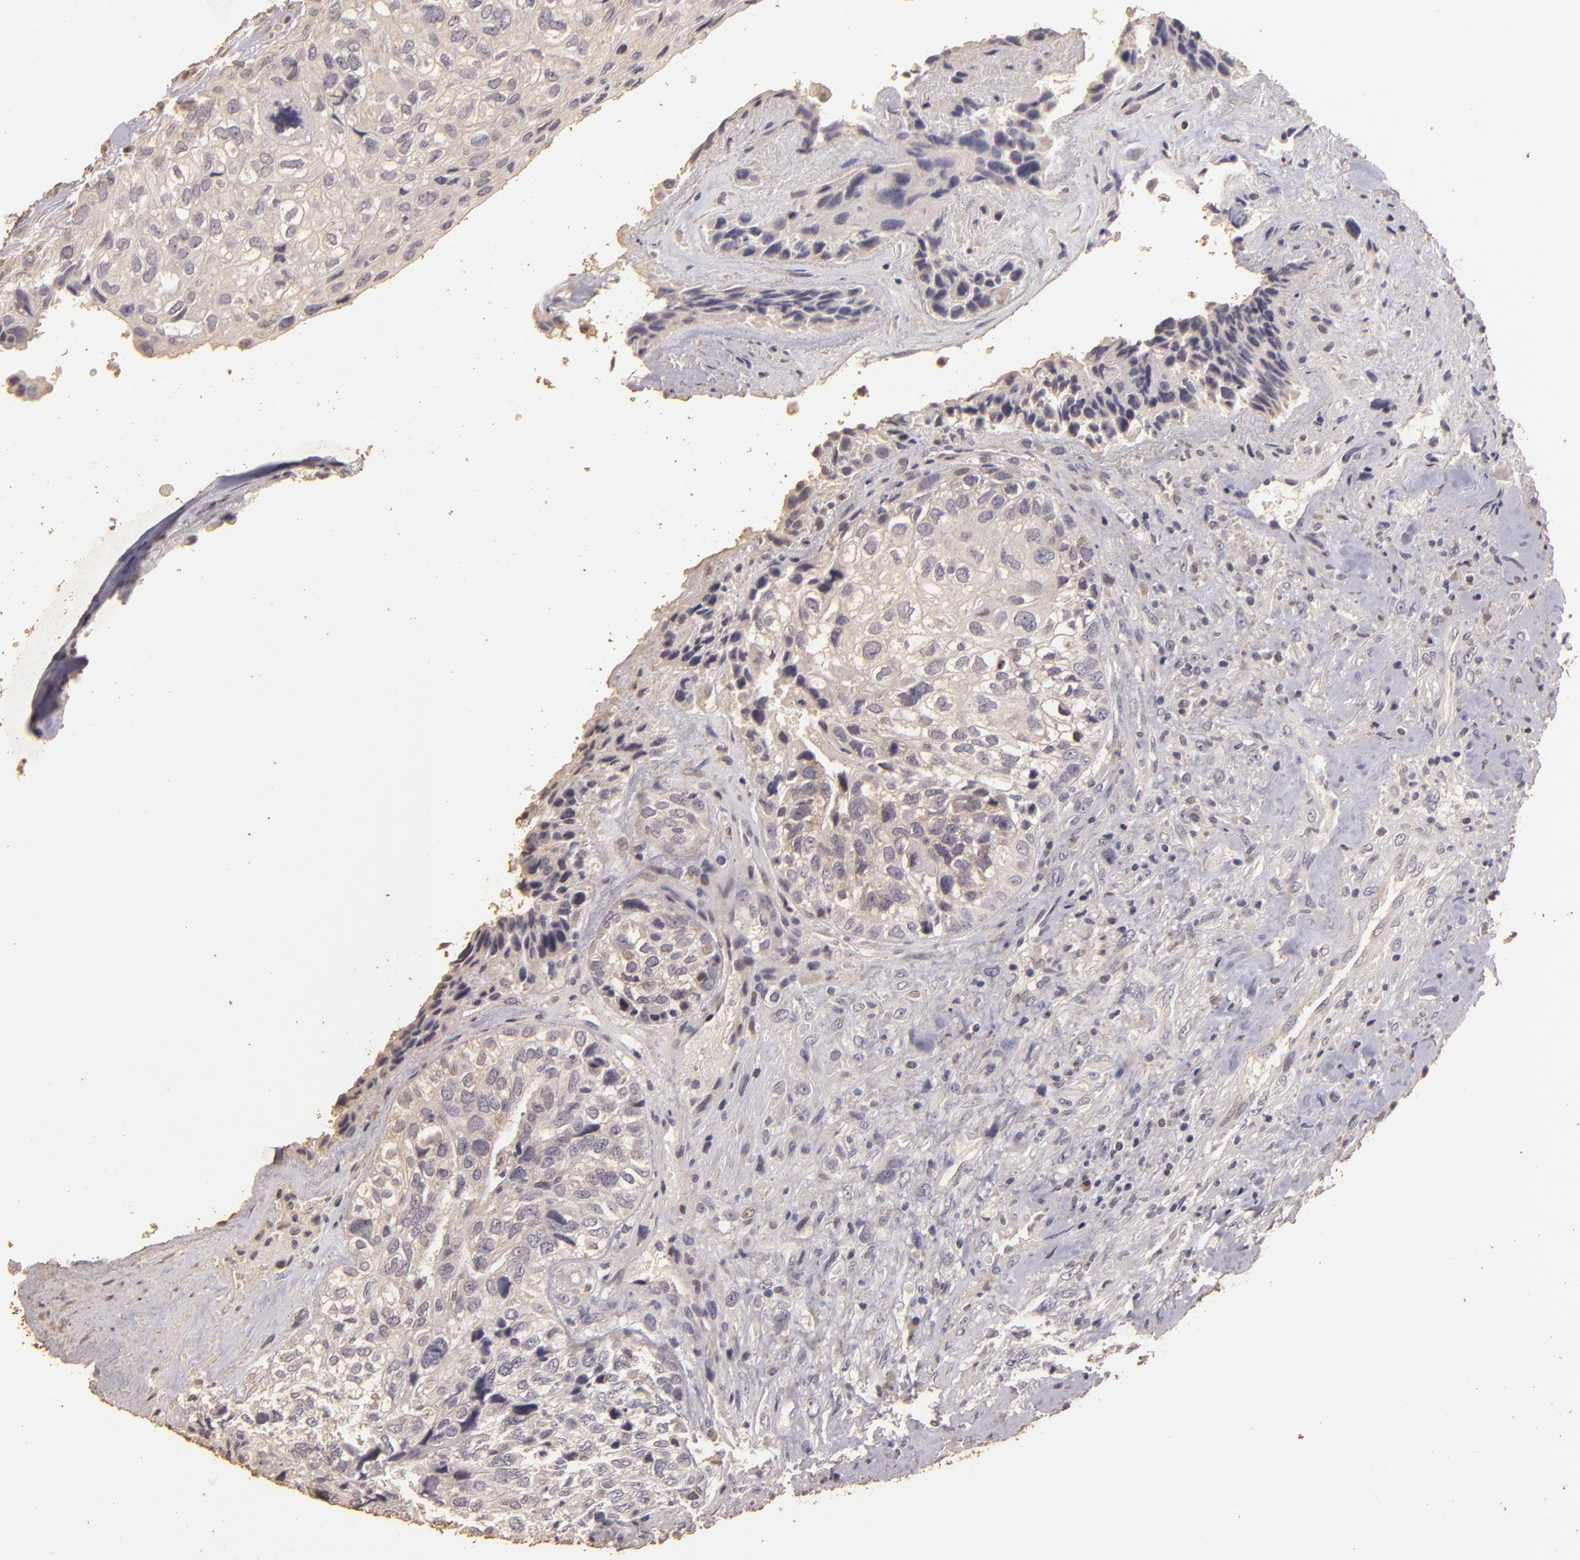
{"staining": {"intensity": "weak", "quantity": "25%-75%", "location": "cytoplasmic/membranous"}, "tissue": "breast cancer", "cell_type": "Tumor cells", "image_type": "cancer", "snomed": [{"axis": "morphology", "description": "Neoplasm, malignant, NOS"}, {"axis": "topography", "description": "Breast"}], "caption": "The immunohistochemical stain labels weak cytoplasmic/membranous staining in tumor cells of breast cancer tissue.", "gene": "BCL2L13", "patient": {"sex": "female", "age": 50}}